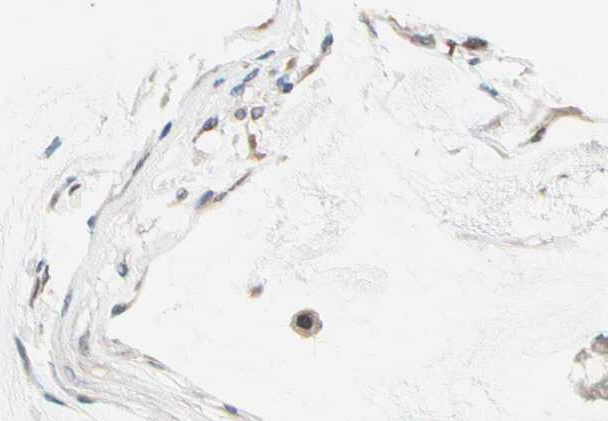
{"staining": {"intensity": "weak", "quantity": "<25%", "location": "cytoplasmic/membranous"}, "tissue": "ovarian cancer", "cell_type": "Tumor cells", "image_type": "cancer", "snomed": [{"axis": "morphology", "description": "Cystadenocarcinoma, mucinous, NOS"}, {"axis": "topography", "description": "Ovary"}], "caption": "Tumor cells are negative for brown protein staining in ovarian cancer (mucinous cystadenocarcinoma).", "gene": "PRDX6", "patient": {"sex": "female", "age": 39}}